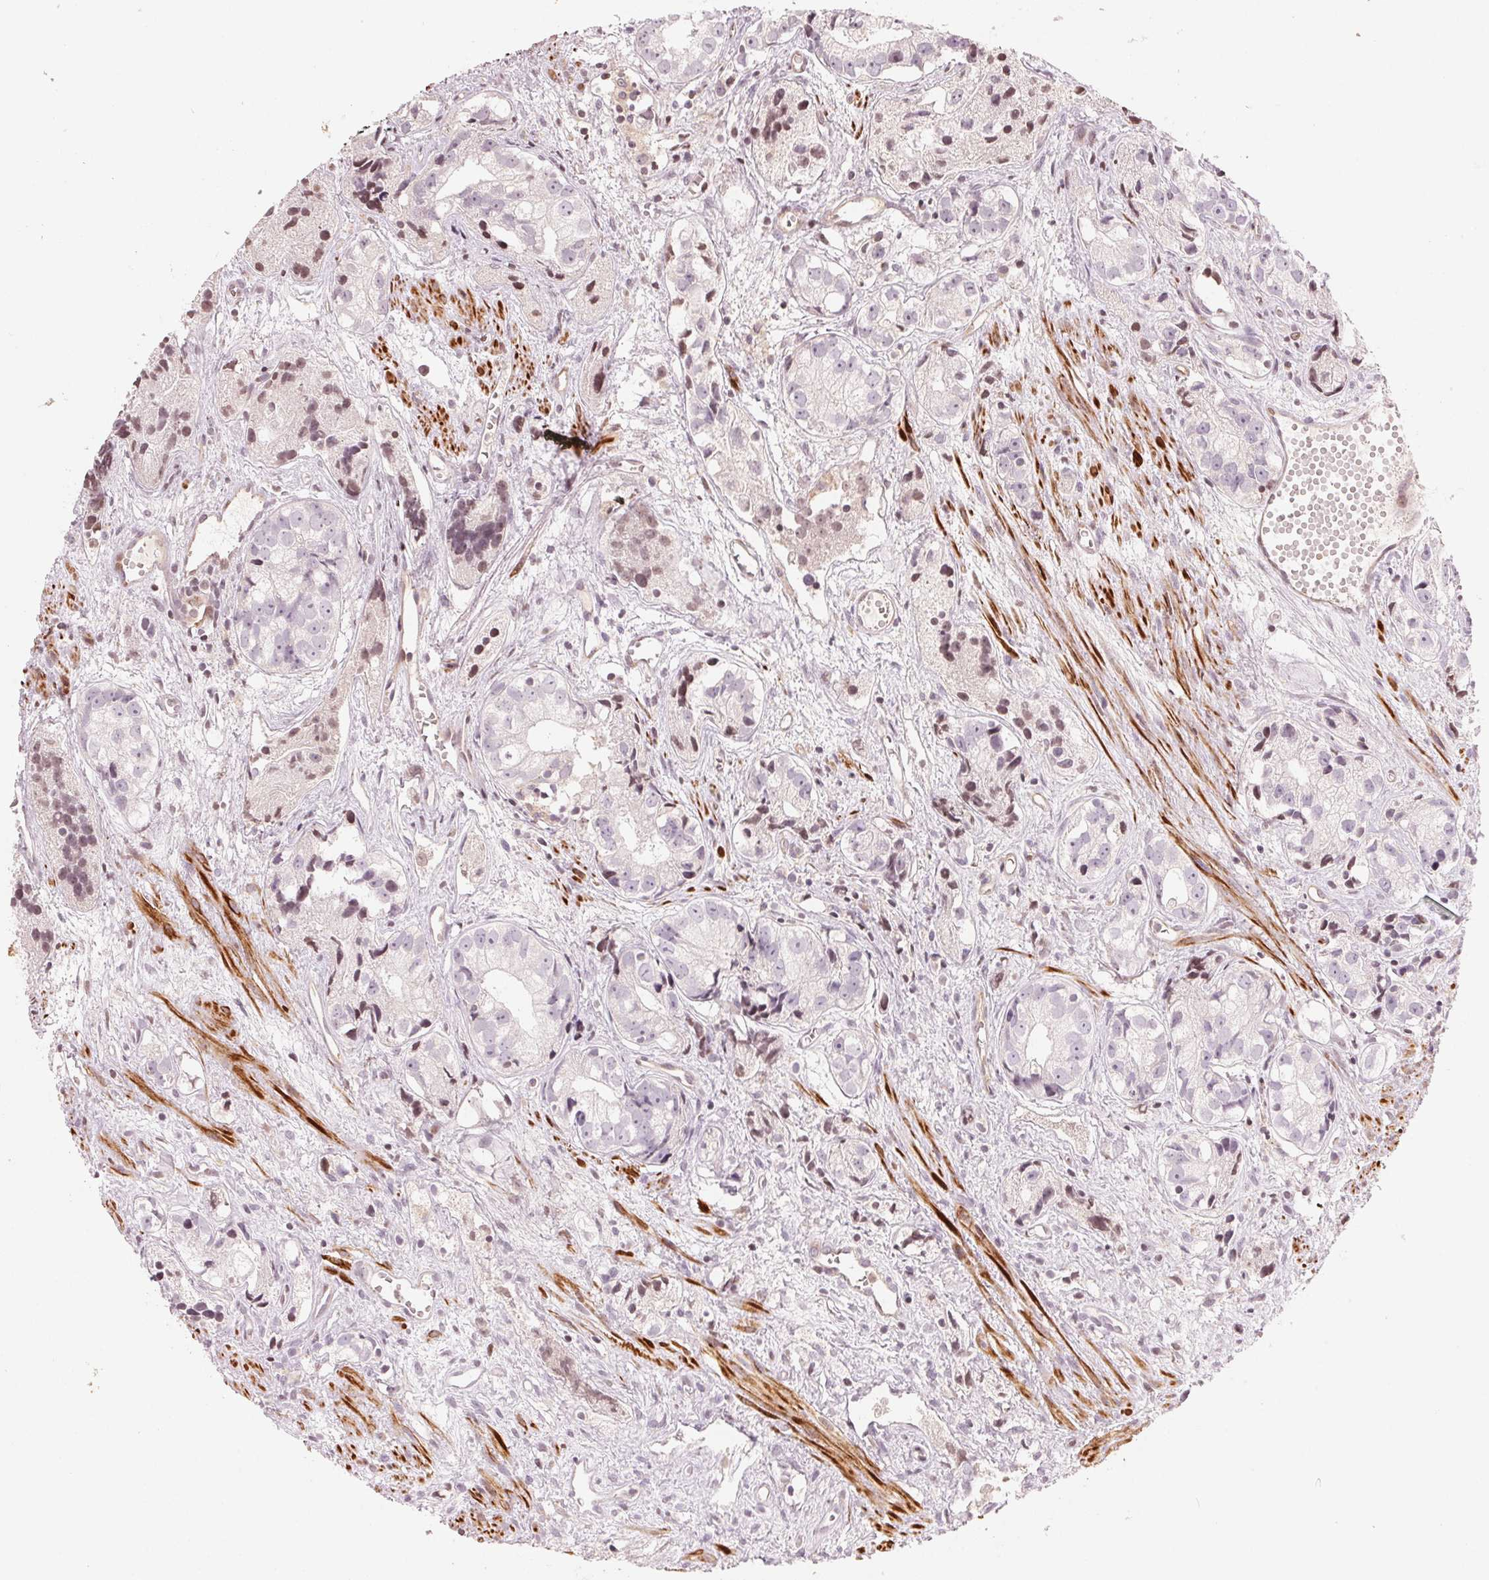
{"staining": {"intensity": "weak", "quantity": "<25%", "location": "nuclear"}, "tissue": "prostate cancer", "cell_type": "Tumor cells", "image_type": "cancer", "snomed": [{"axis": "morphology", "description": "Adenocarcinoma, High grade"}, {"axis": "topography", "description": "Prostate"}], "caption": "Immunohistochemical staining of human prostate cancer (adenocarcinoma (high-grade)) reveals no significant staining in tumor cells.", "gene": "SLC17A4", "patient": {"sex": "male", "age": 68}}